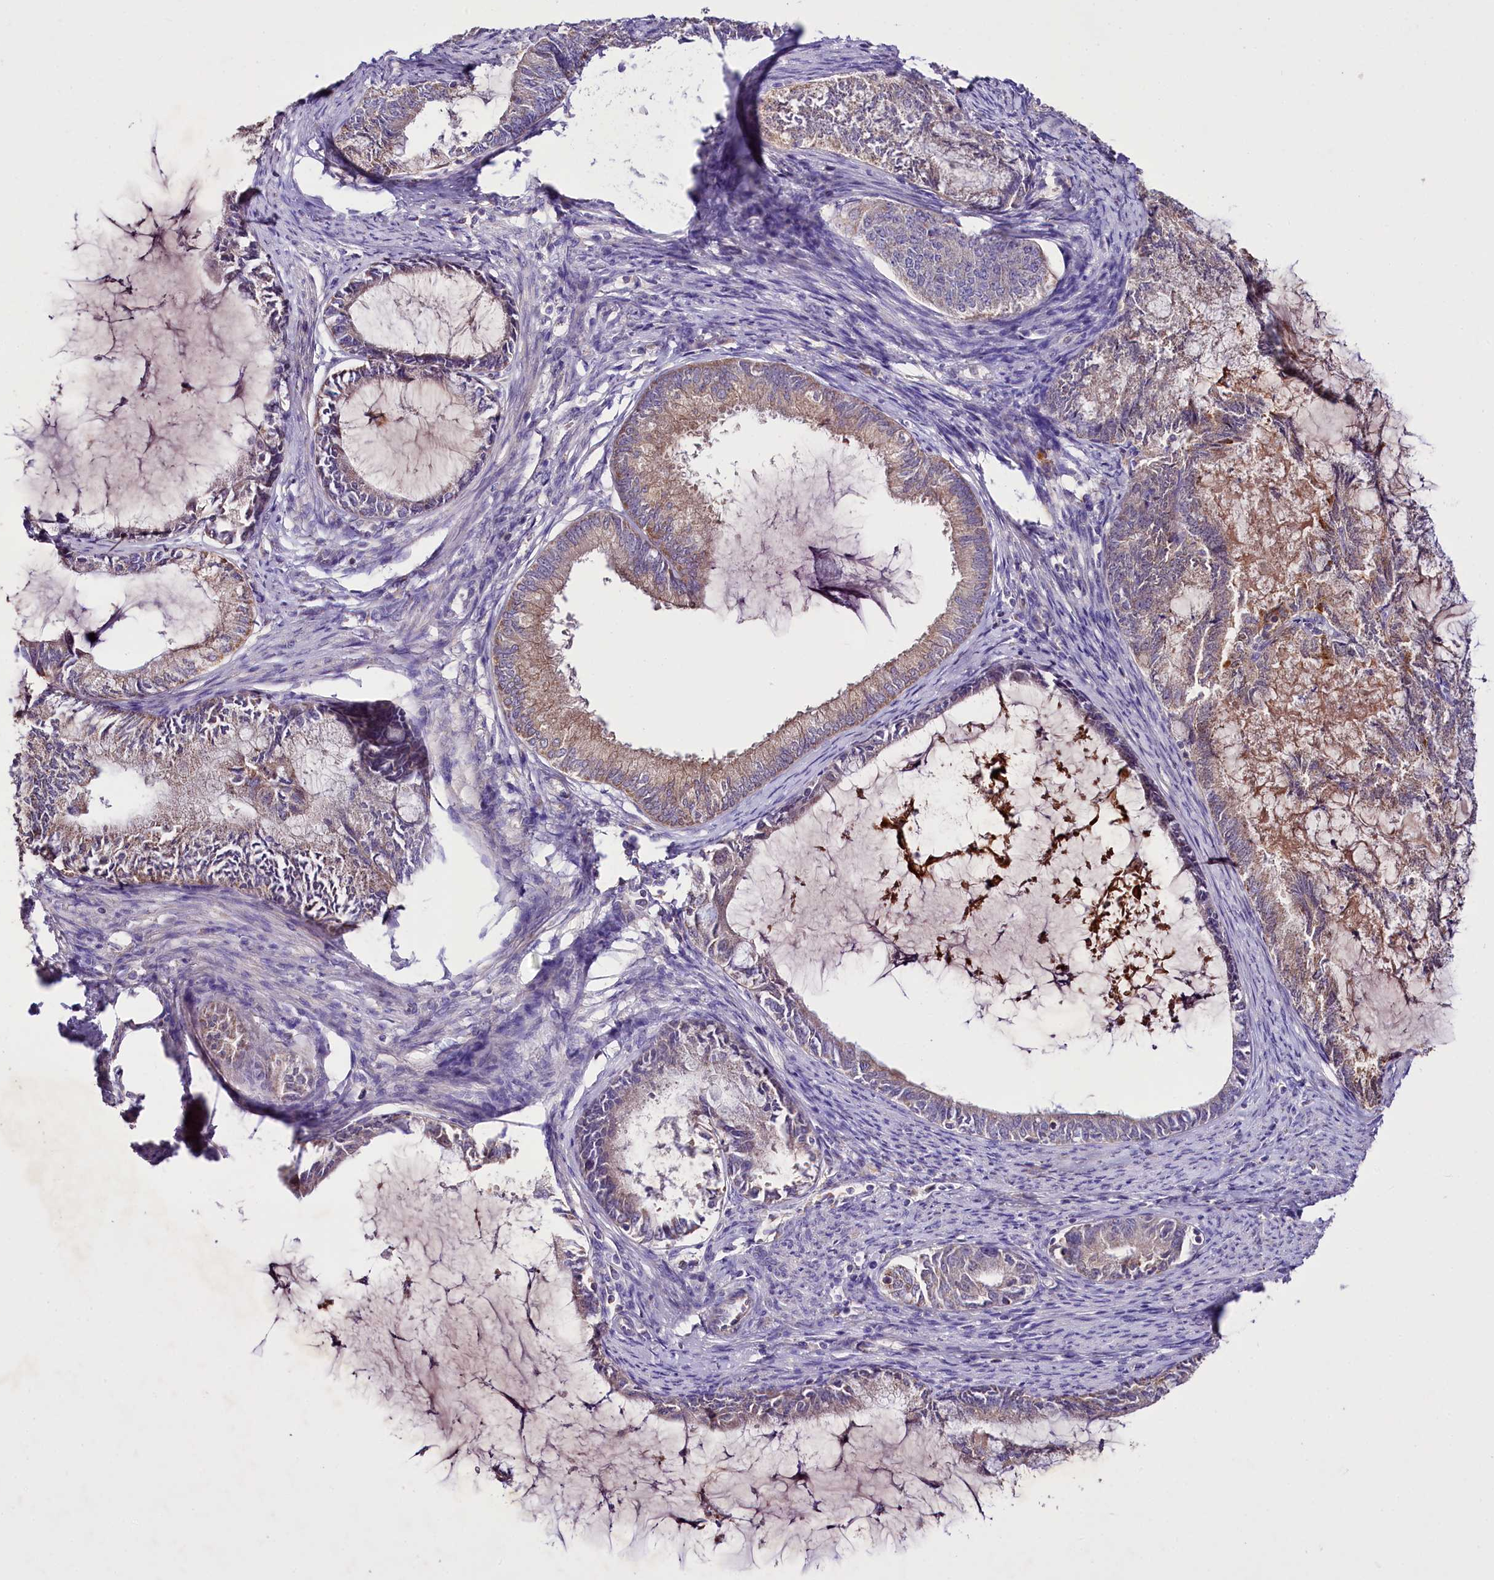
{"staining": {"intensity": "weak", "quantity": "25%-75%", "location": "cytoplasmic/membranous"}, "tissue": "endometrial cancer", "cell_type": "Tumor cells", "image_type": "cancer", "snomed": [{"axis": "morphology", "description": "Adenocarcinoma, NOS"}, {"axis": "topography", "description": "Endometrium"}], "caption": "Approximately 25%-75% of tumor cells in adenocarcinoma (endometrial) demonstrate weak cytoplasmic/membranous protein positivity as visualized by brown immunohistochemical staining.", "gene": "ZNF45", "patient": {"sex": "female", "age": 86}}